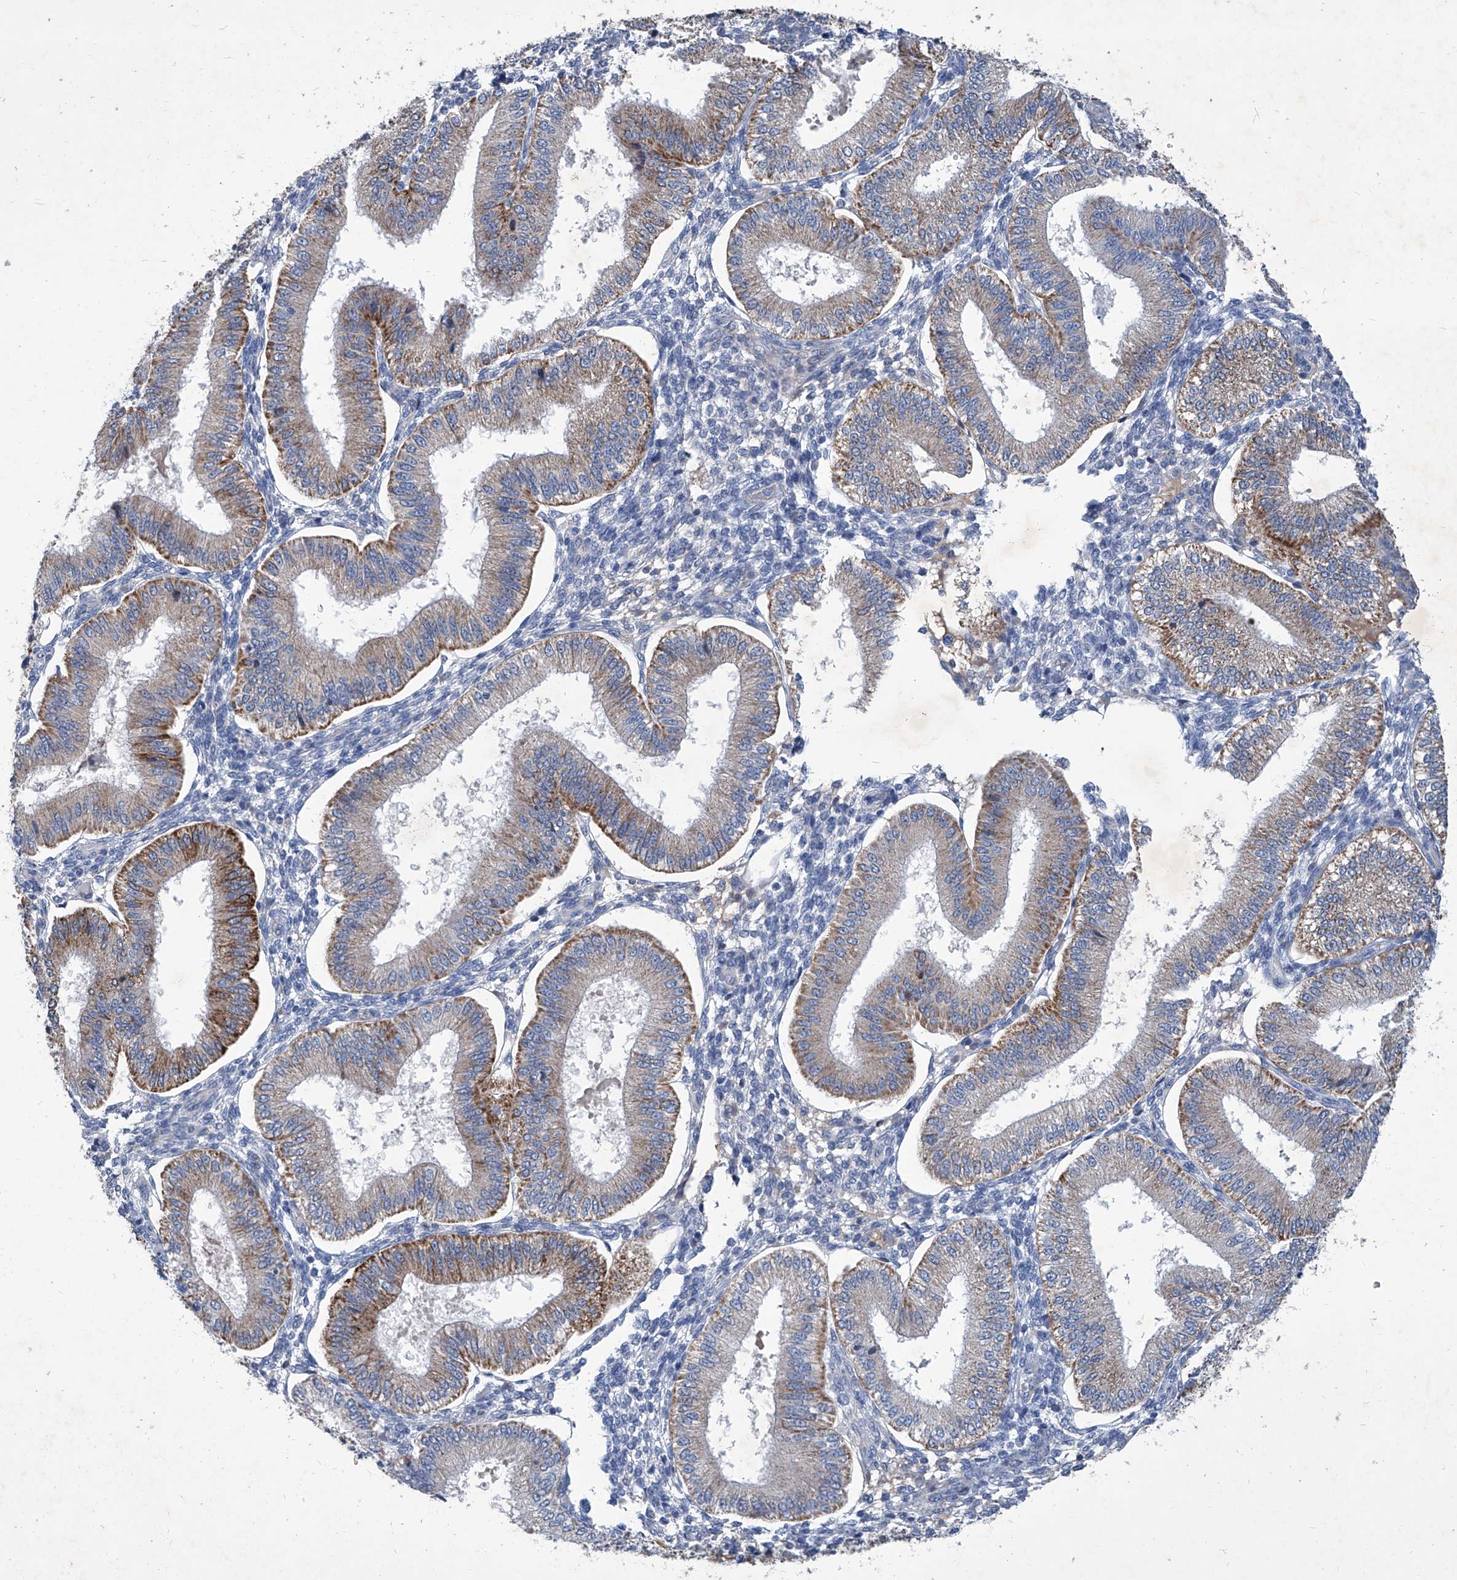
{"staining": {"intensity": "negative", "quantity": "none", "location": "none"}, "tissue": "endometrium", "cell_type": "Cells in endometrial stroma", "image_type": "normal", "snomed": [{"axis": "morphology", "description": "Normal tissue, NOS"}, {"axis": "topography", "description": "Endometrium"}], "caption": "An image of human endometrium is negative for staining in cells in endometrial stroma. (DAB immunohistochemistry with hematoxylin counter stain).", "gene": "MTARC1", "patient": {"sex": "female", "age": 39}}